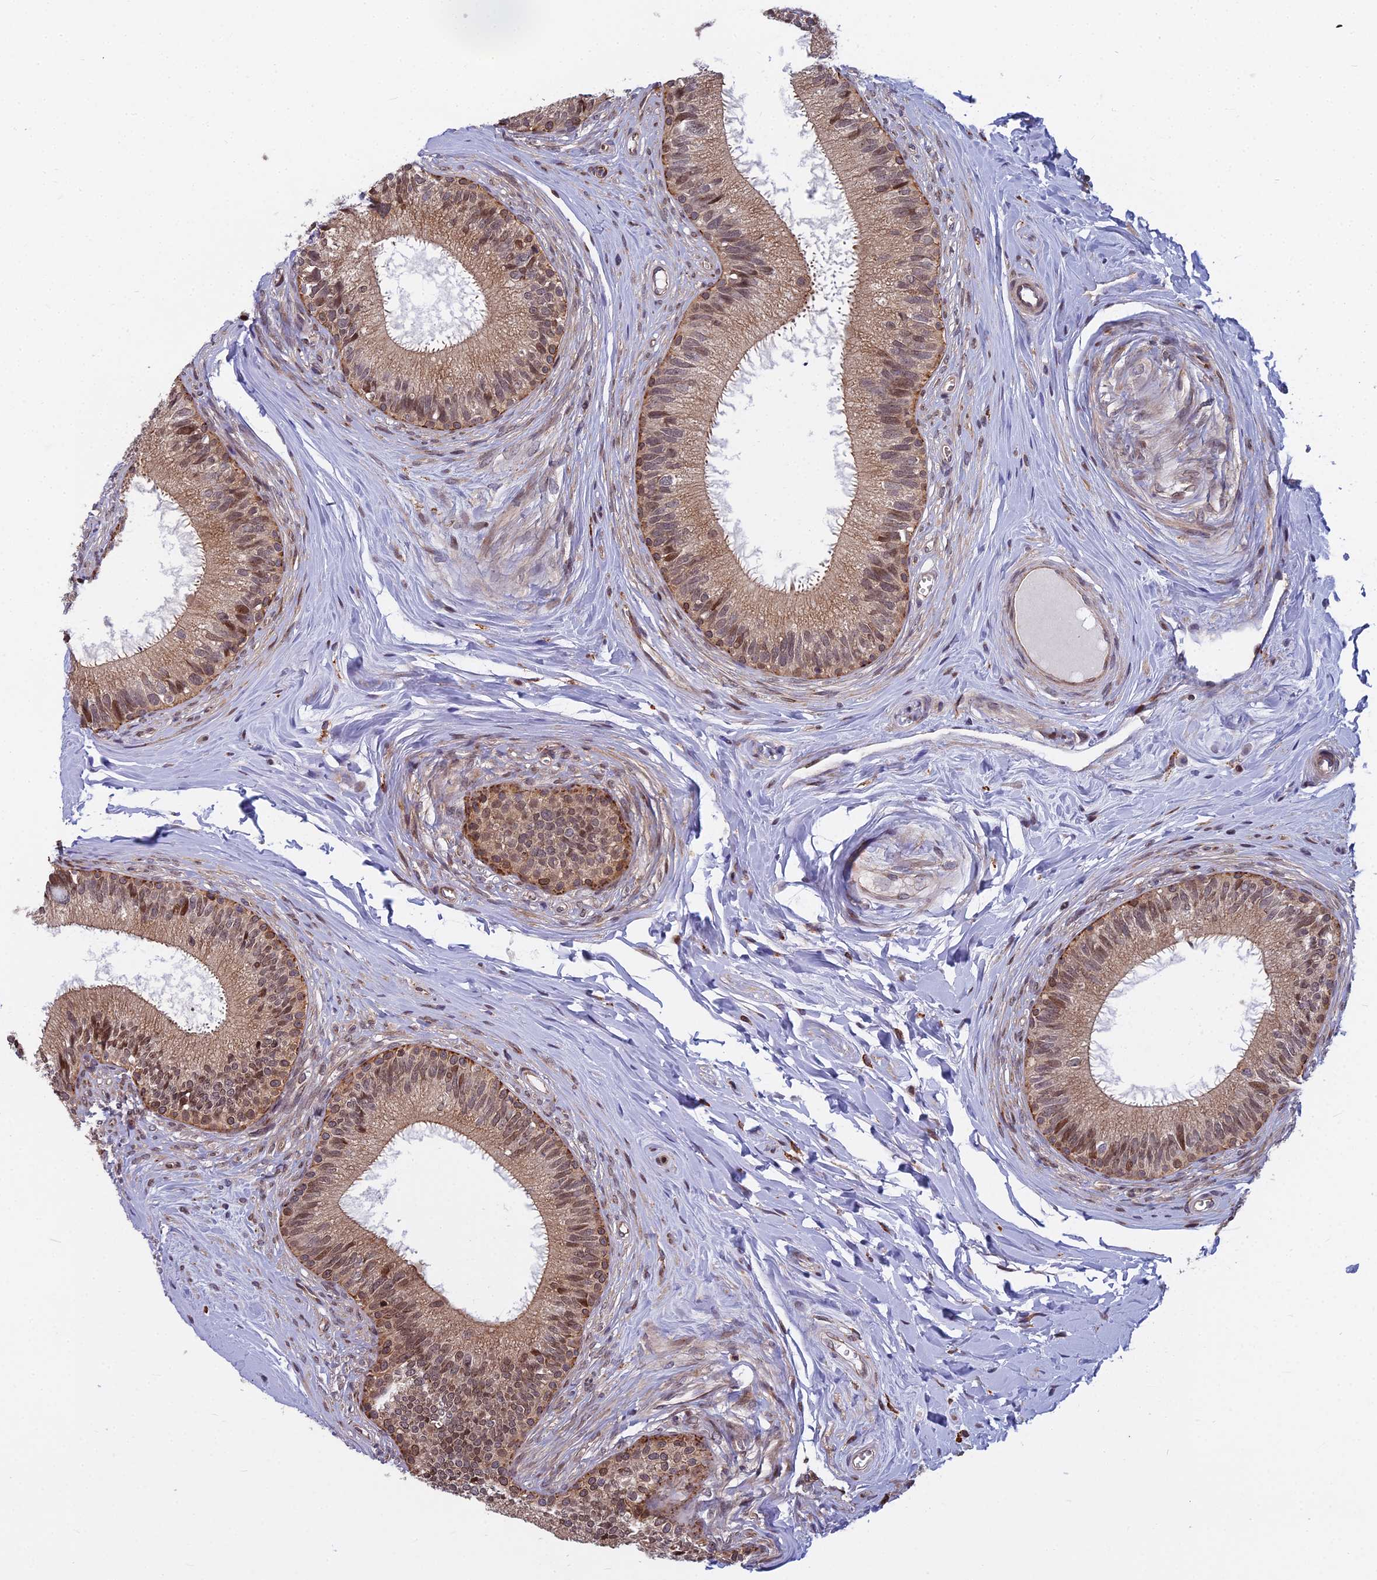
{"staining": {"intensity": "moderate", "quantity": ">75%", "location": "cytoplasmic/membranous,nuclear"}, "tissue": "epididymis", "cell_type": "Glandular cells", "image_type": "normal", "snomed": [{"axis": "morphology", "description": "Normal tissue, NOS"}, {"axis": "topography", "description": "Epididymis"}], "caption": "Protein staining displays moderate cytoplasmic/membranous,nuclear staining in about >75% of glandular cells in normal epididymis. (DAB (3,3'-diaminobenzidine) IHC with brightfield microscopy, high magnification).", "gene": "COMMD2", "patient": {"sex": "male", "age": 33}}